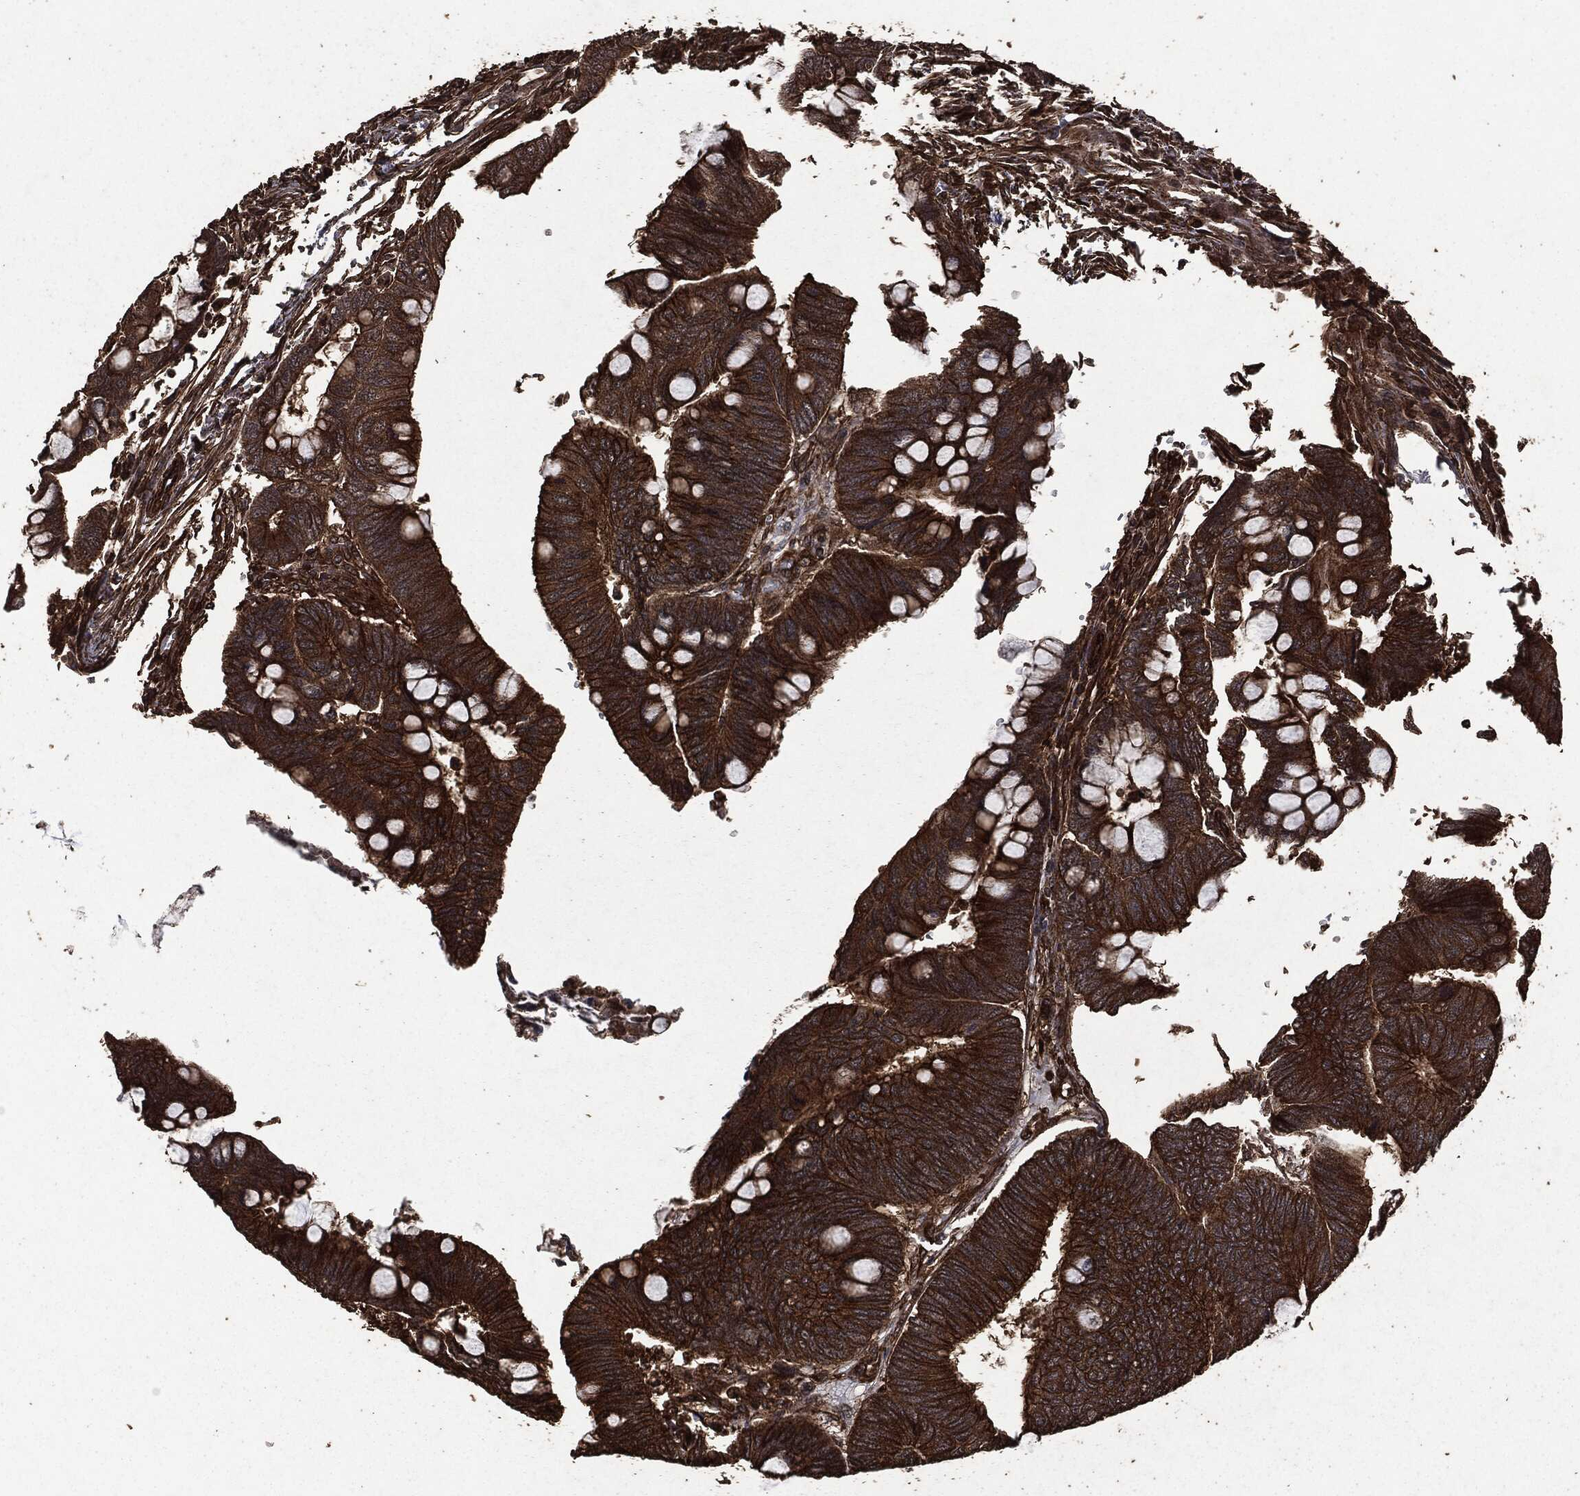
{"staining": {"intensity": "strong", "quantity": ">75%", "location": "cytoplasmic/membranous"}, "tissue": "colorectal cancer", "cell_type": "Tumor cells", "image_type": "cancer", "snomed": [{"axis": "morphology", "description": "Normal tissue, NOS"}, {"axis": "morphology", "description": "Adenocarcinoma, NOS"}, {"axis": "topography", "description": "Rectum"}, {"axis": "topography", "description": "Peripheral nerve tissue"}], "caption": "This is a histology image of immunohistochemistry staining of colorectal cancer (adenocarcinoma), which shows strong staining in the cytoplasmic/membranous of tumor cells.", "gene": "HRAS", "patient": {"sex": "male", "age": 92}}